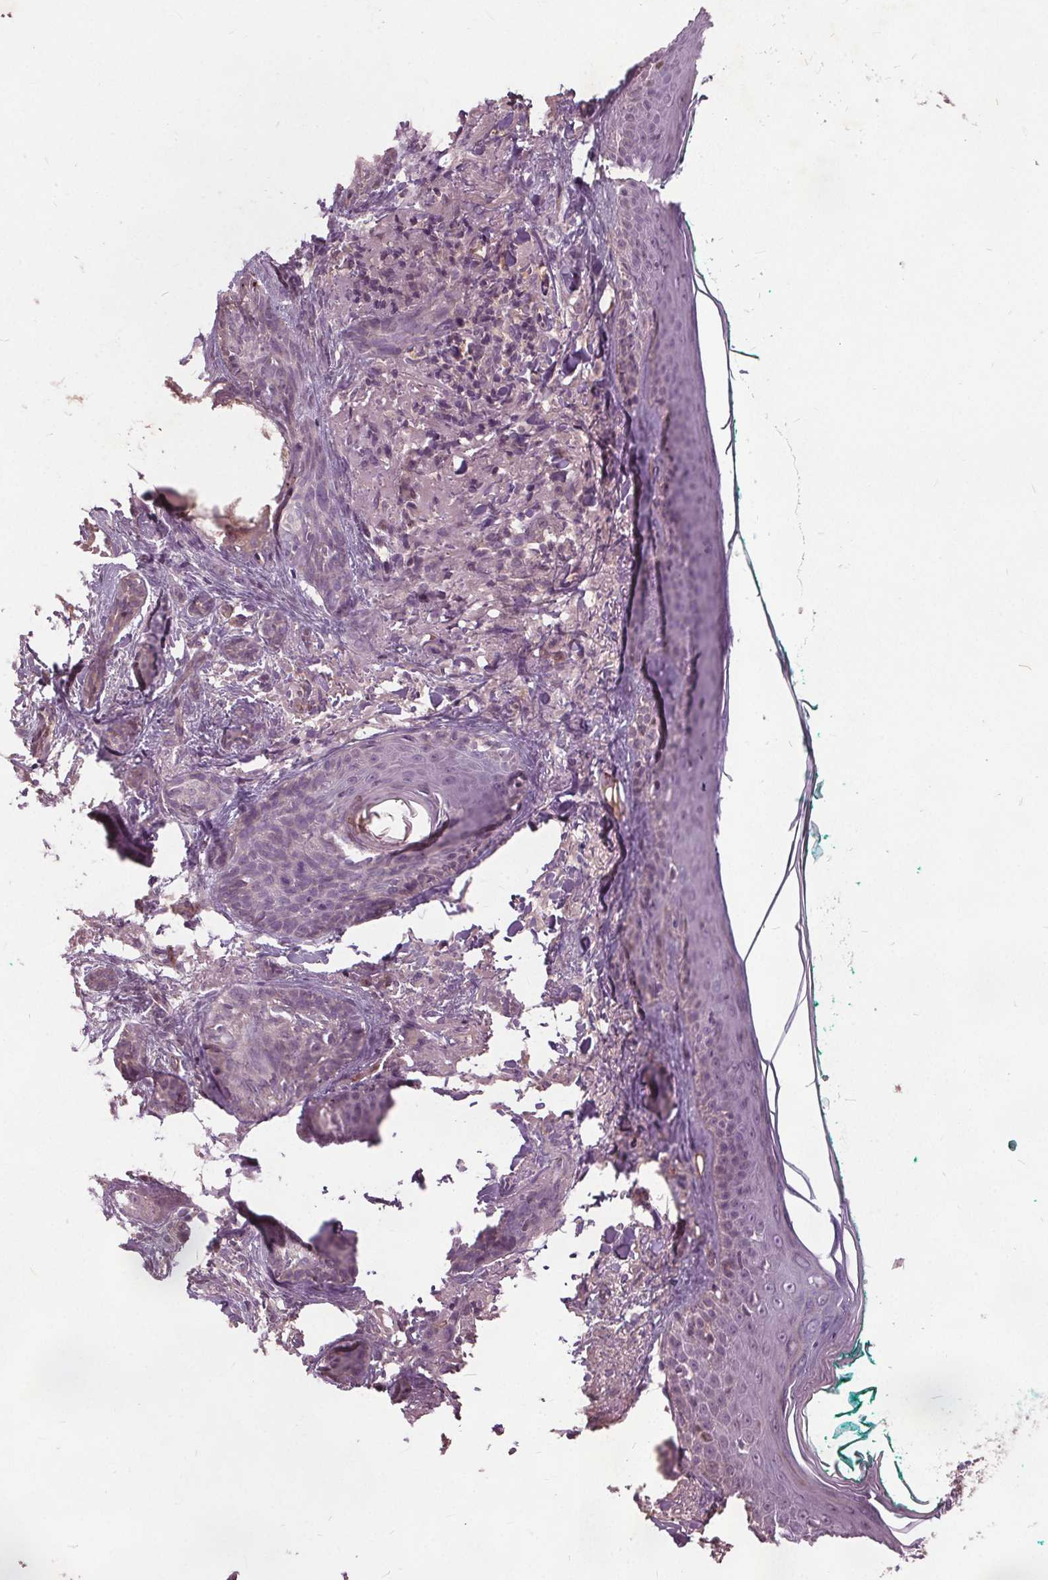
{"staining": {"intensity": "negative", "quantity": "none", "location": "none"}, "tissue": "skin cancer", "cell_type": "Tumor cells", "image_type": "cancer", "snomed": [{"axis": "morphology", "description": "Basal cell carcinoma"}, {"axis": "topography", "description": "Skin"}], "caption": "Image shows no protein expression in tumor cells of basal cell carcinoma (skin) tissue. (Immunohistochemistry, brightfield microscopy, high magnification).", "gene": "PDGFD", "patient": {"sex": "female", "age": 78}}